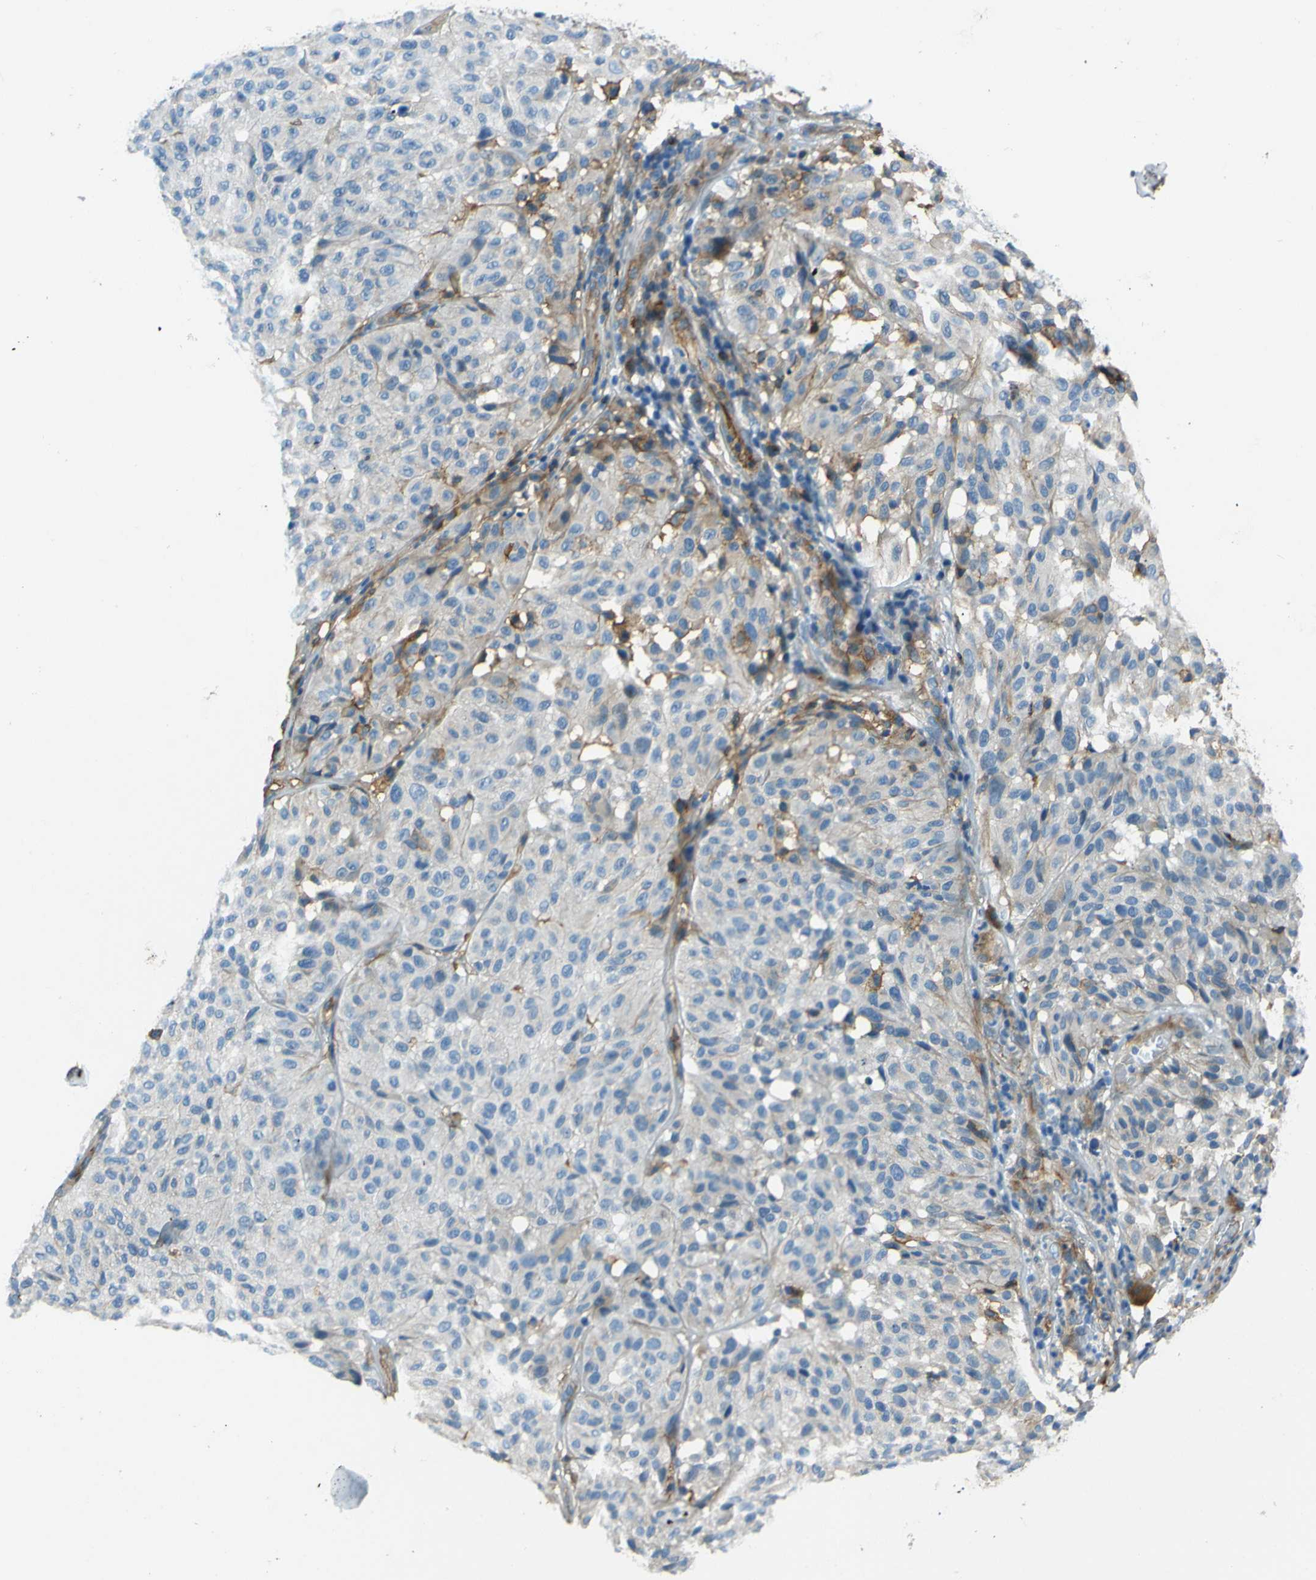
{"staining": {"intensity": "negative", "quantity": "none", "location": "none"}, "tissue": "melanoma", "cell_type": "Tumor cells", "image_type": "cancer", "snomed": [{"axis": "morphology", "description": "Malignant melanoma, NOS"}, {"axis": "topography", "description": "Skin"}], "caption": "Immunohistochemical staining of malignant melanoma exhibits no significant staining in tumor cells. (Stains: DAB immunohistochemistry with hematoxylin counter stain, Microscopy: brightfield microscopy at high magnification).", "gene": "ENTPD1", "patient": {"sex": "female", "age": 46}}